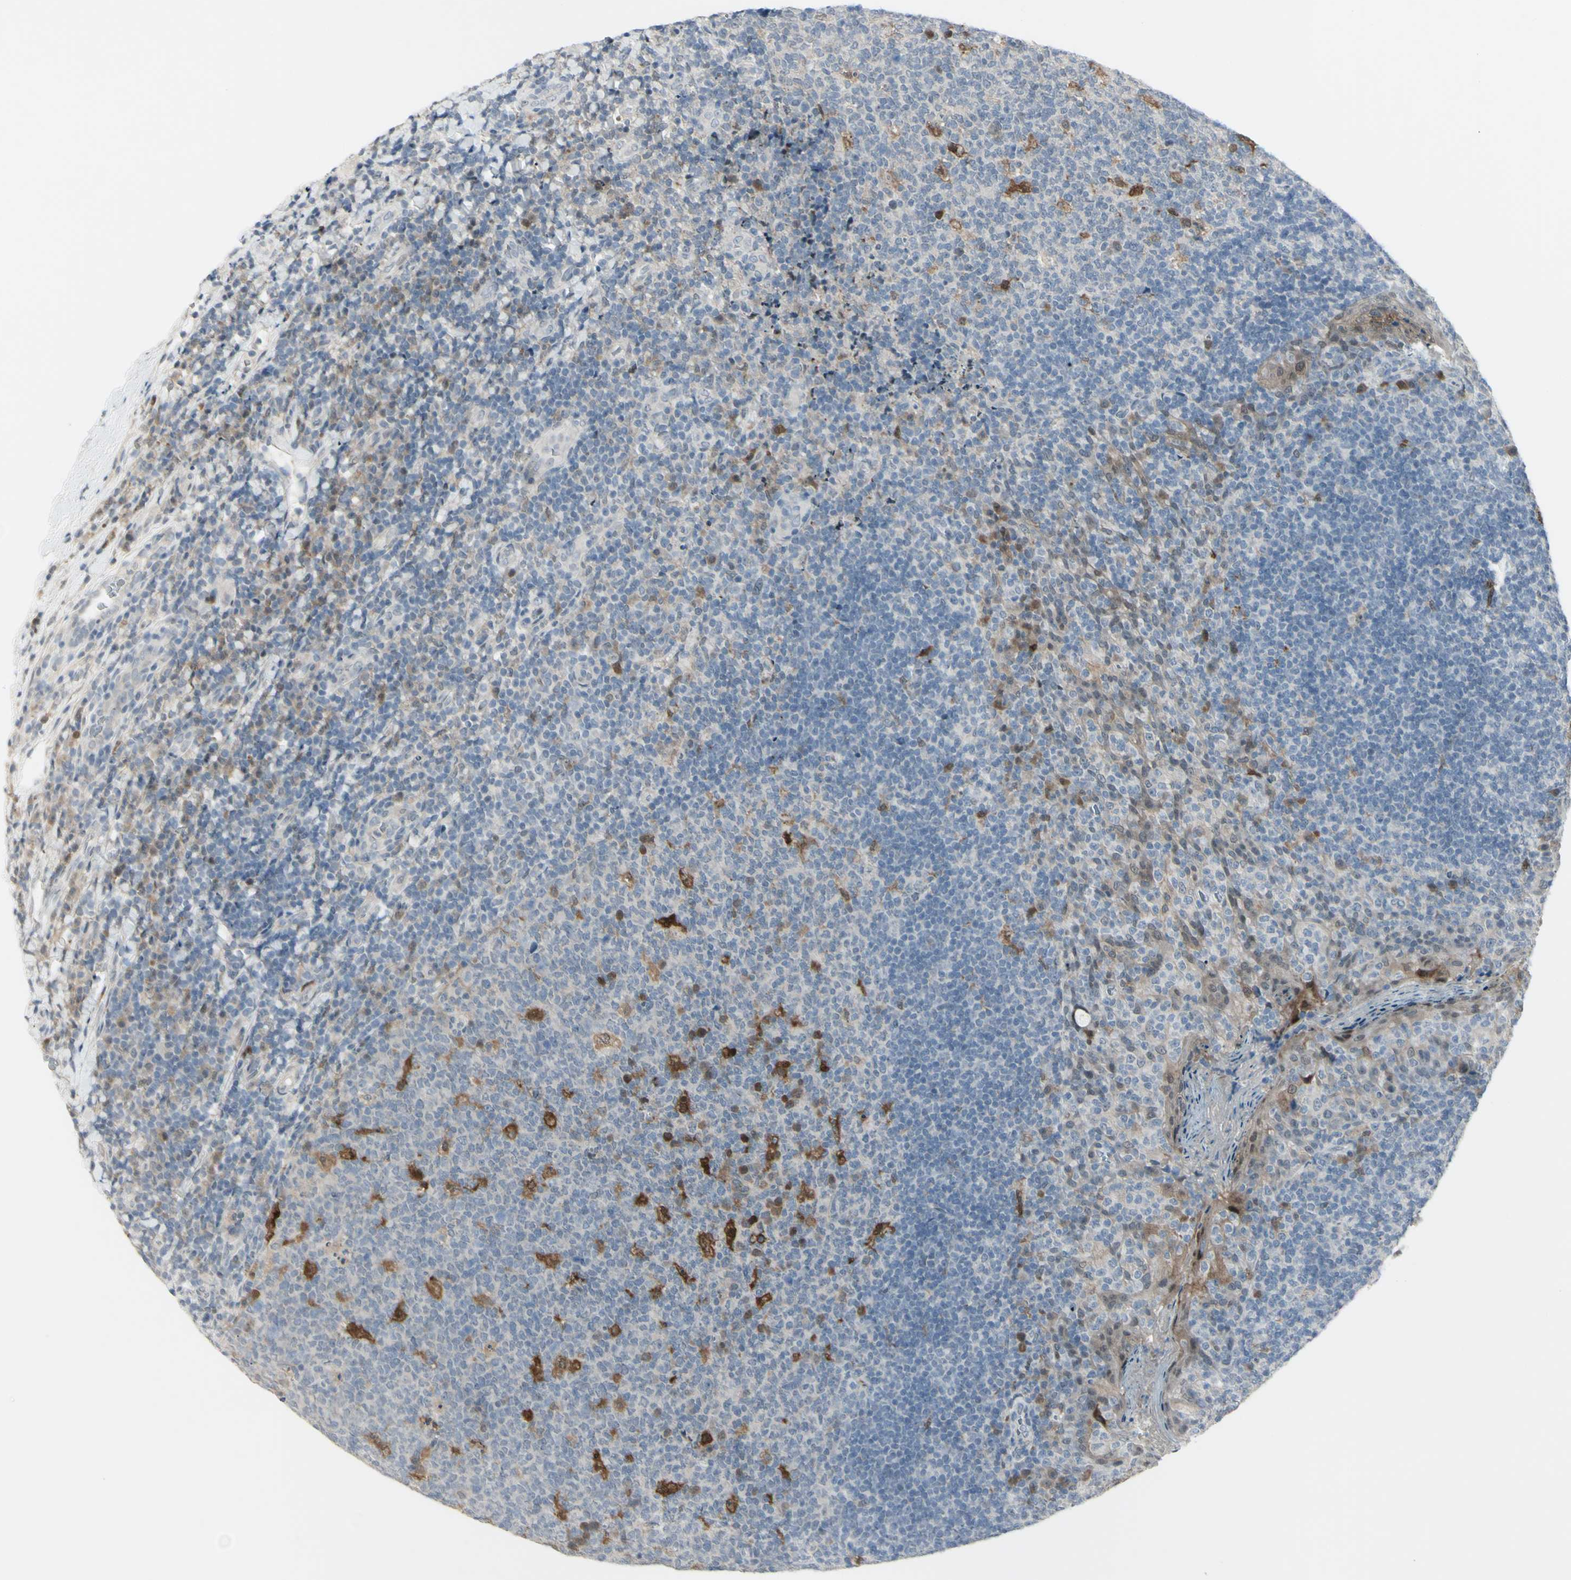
{"staining": {"intensity": "negative", "quantity": "none", "location": "none"}, "tissue": "tonsil", "cell_type": "Germinal center cells", "image_type": "normal", "snomed": [{"axis": "morphology", "description": "Normal tissue, NOS"}, {"axis": "topography", "description": "Tonsil"}], "caption": "DAB immunohistochemical staining of normal human tonsil exhibits no significant expression in germinal center cells.", "gene": "ETNK1", "patient": {"sex": "male", "age": 17}}